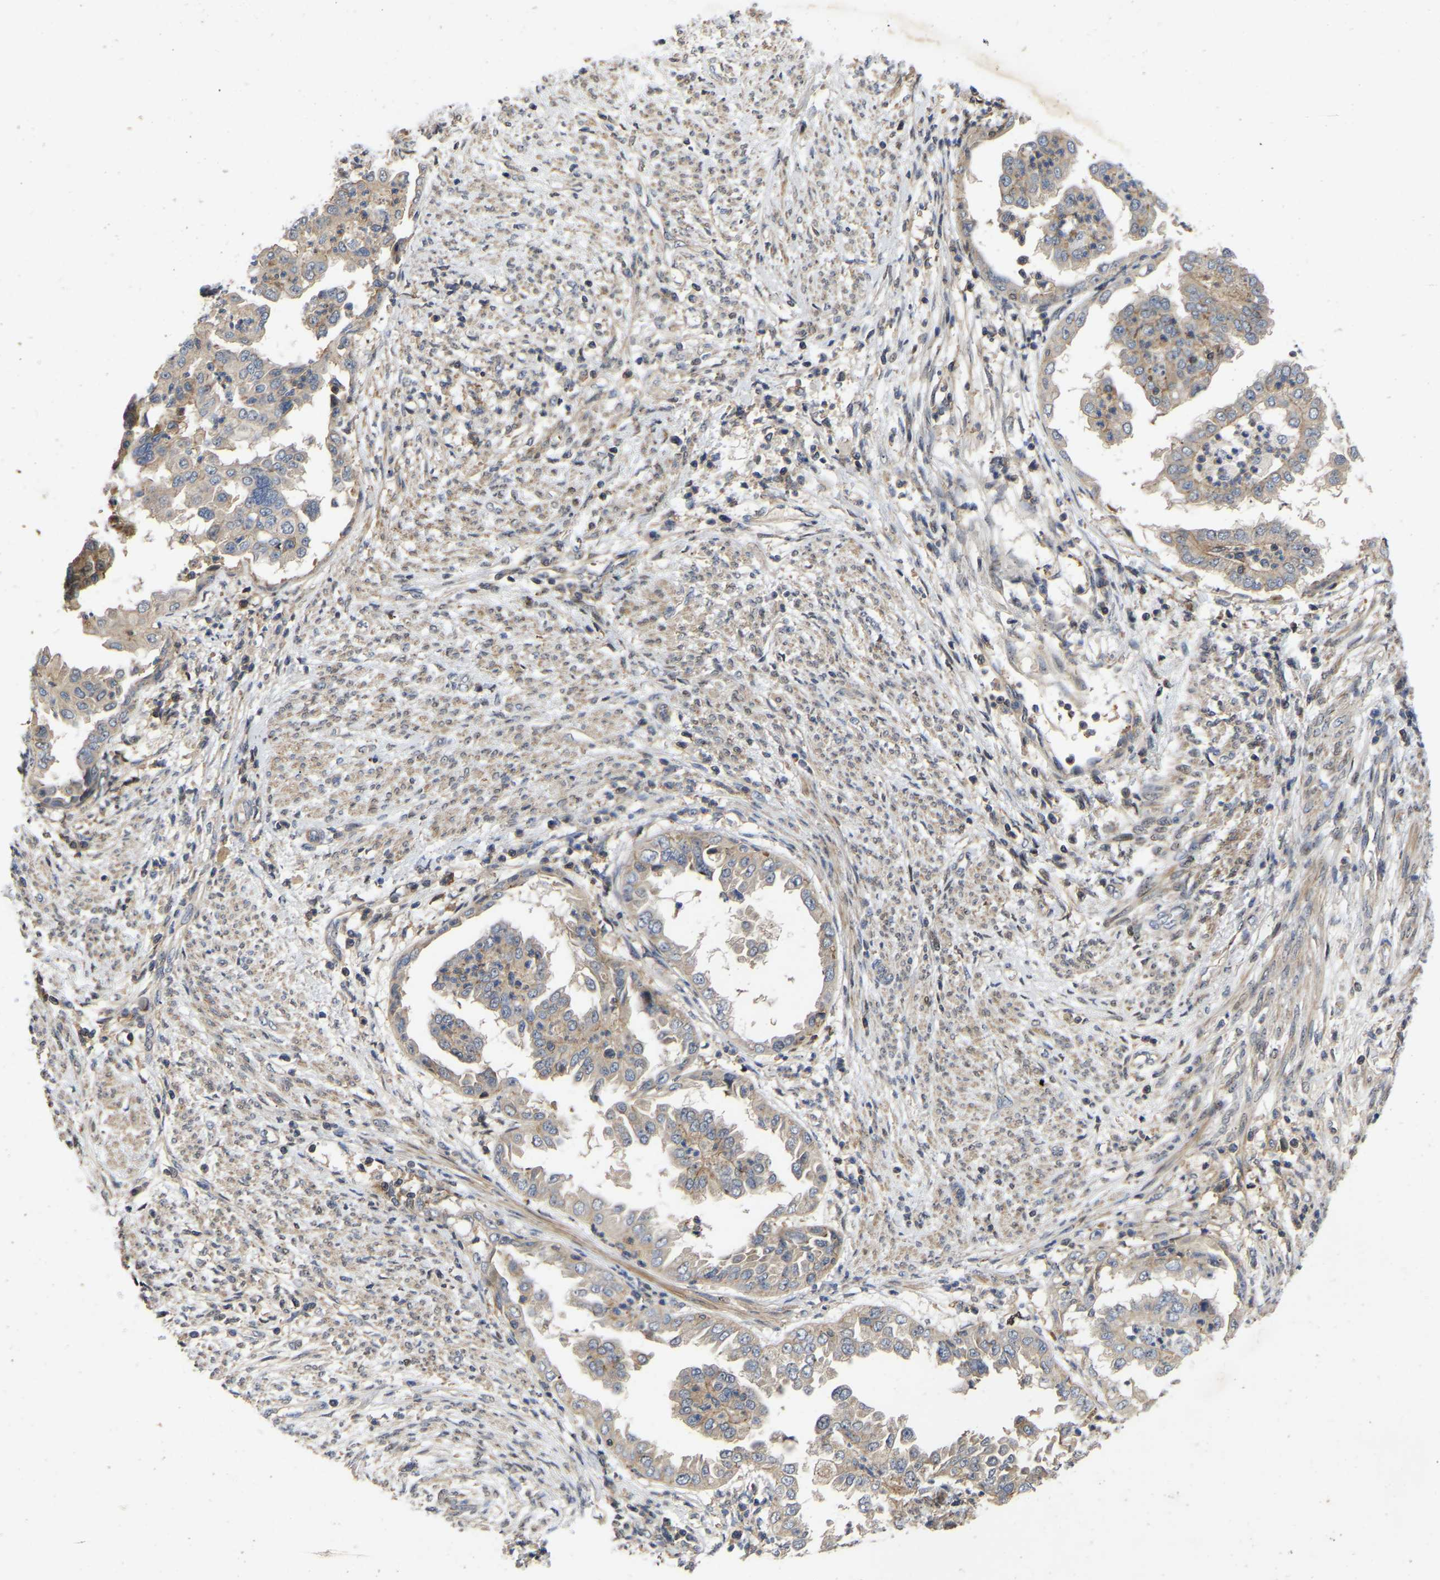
{"staining": {"intensity": "moderate", "quantity": "25%-75%", "location": "cytoplasmic/membranous"}, "tissue": "endometrial cancer", "cell_type": "Tumor cells", "image_type": "cancer", "snomed": [{"axis": "morphology", "description": "Adenocarcinoma, NOS"}, {"axis": "topography", "description": "Endometrium"}], "caption": "Endometrial cancer stained for a protein (brown) shows moderate cytoplasmic/membranous positive positivity in approximately 25%-75% of tumor cells.", "gene": "PRDM14", "patient": {"sex": "female", "age": 85}}